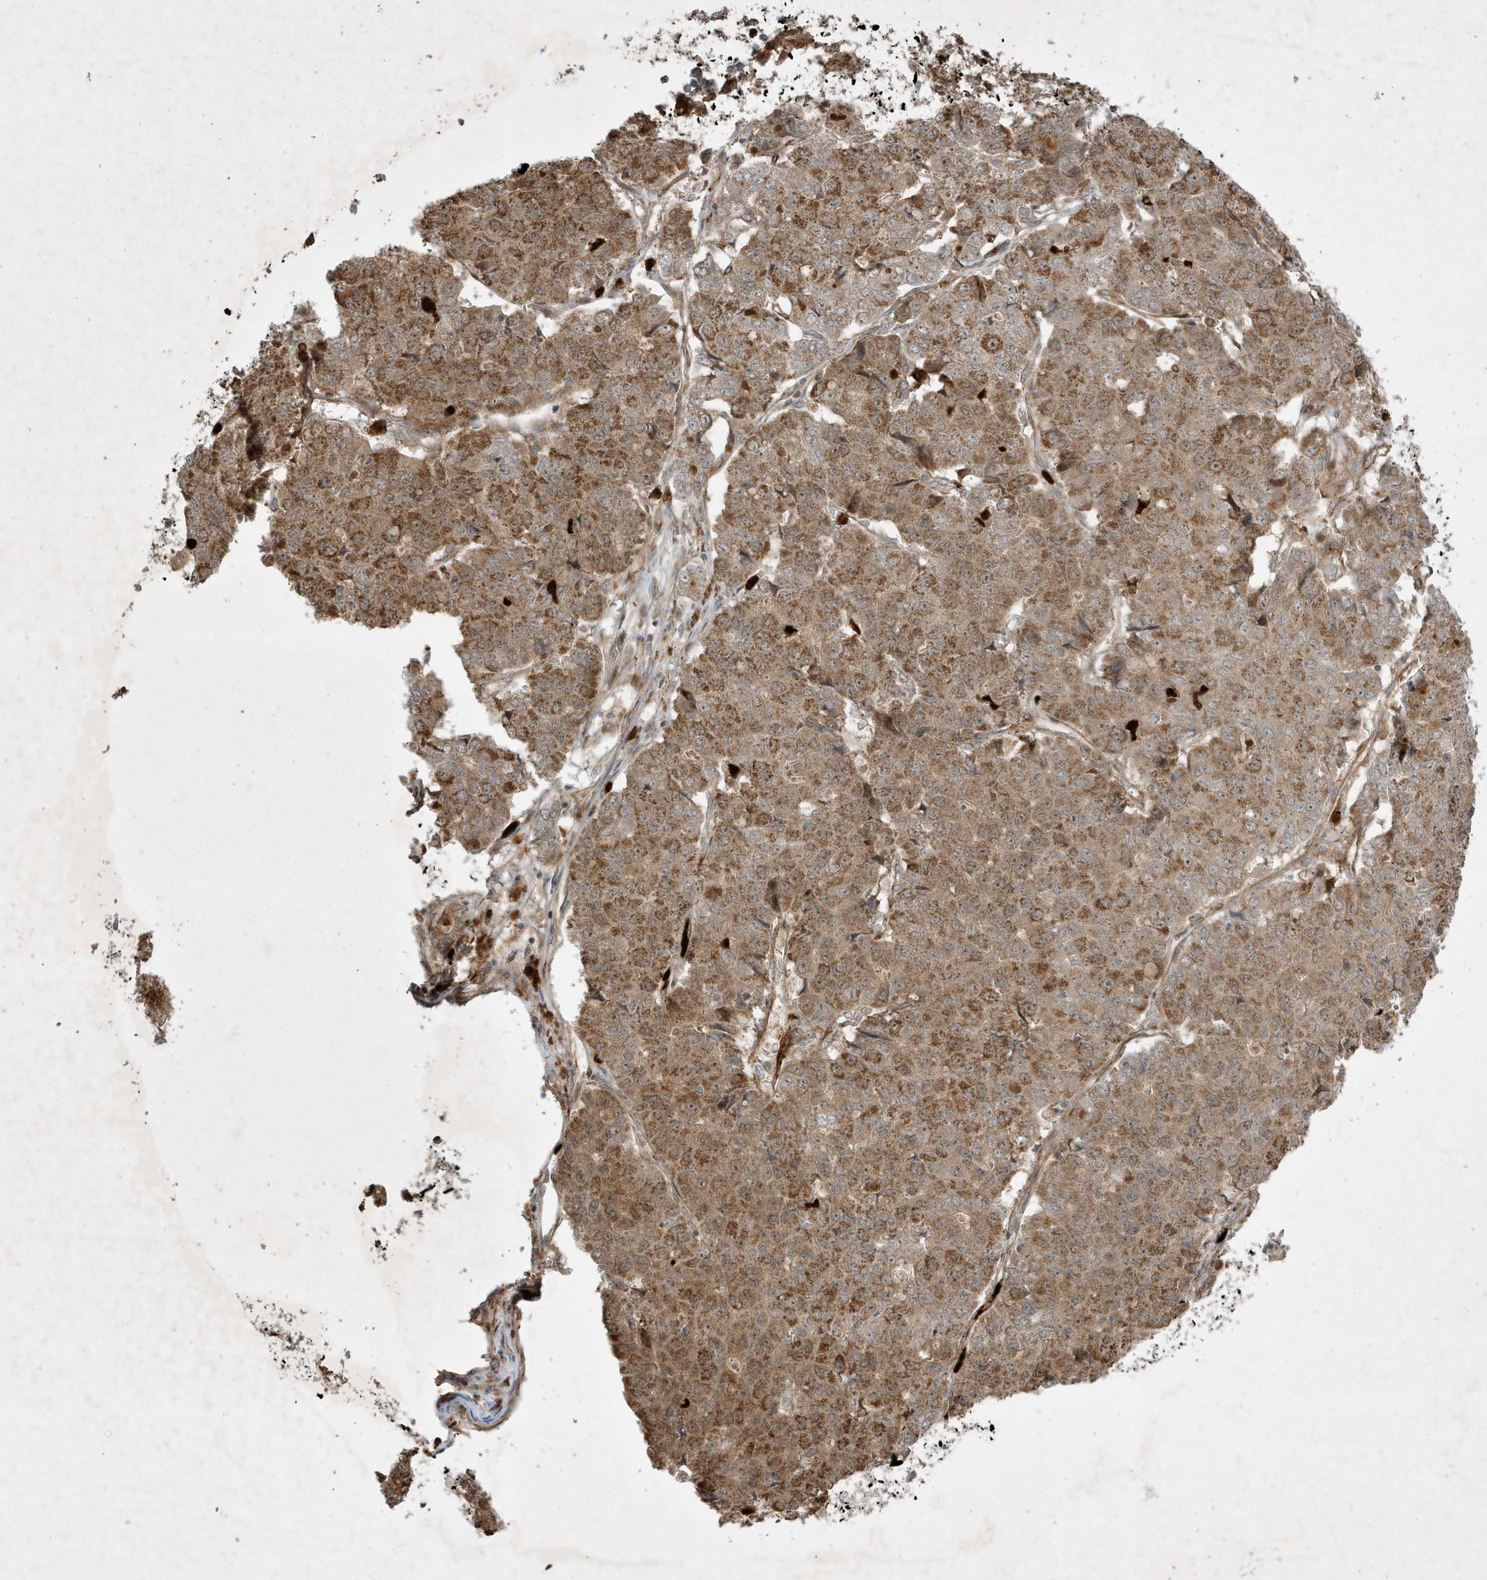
{"staining": {"intensity": "moderate", "quantity": ">75%", "location": "cytoplasmic/membranous"}, "tissue": "pancreatic cancer", "cell_type": "Tumor cells", "image_type": "cancer", "snomed": [{"axis": "morphology", "description": "Adenocarcinoma, NOS"}, {"axis": "topography", "description": "Pancreas"}], "caption": "This image reveals pancreatic cancer (adenocarcinoma) stained with immunohistochemistry to label a protein in brown. The cytoplasmic/membranous of tumor cells show moderate positivity for the protein. Nuclei are counter-stained blue.", "gene": "IFT57", "patient": {"sex": "male", "age": 50}}